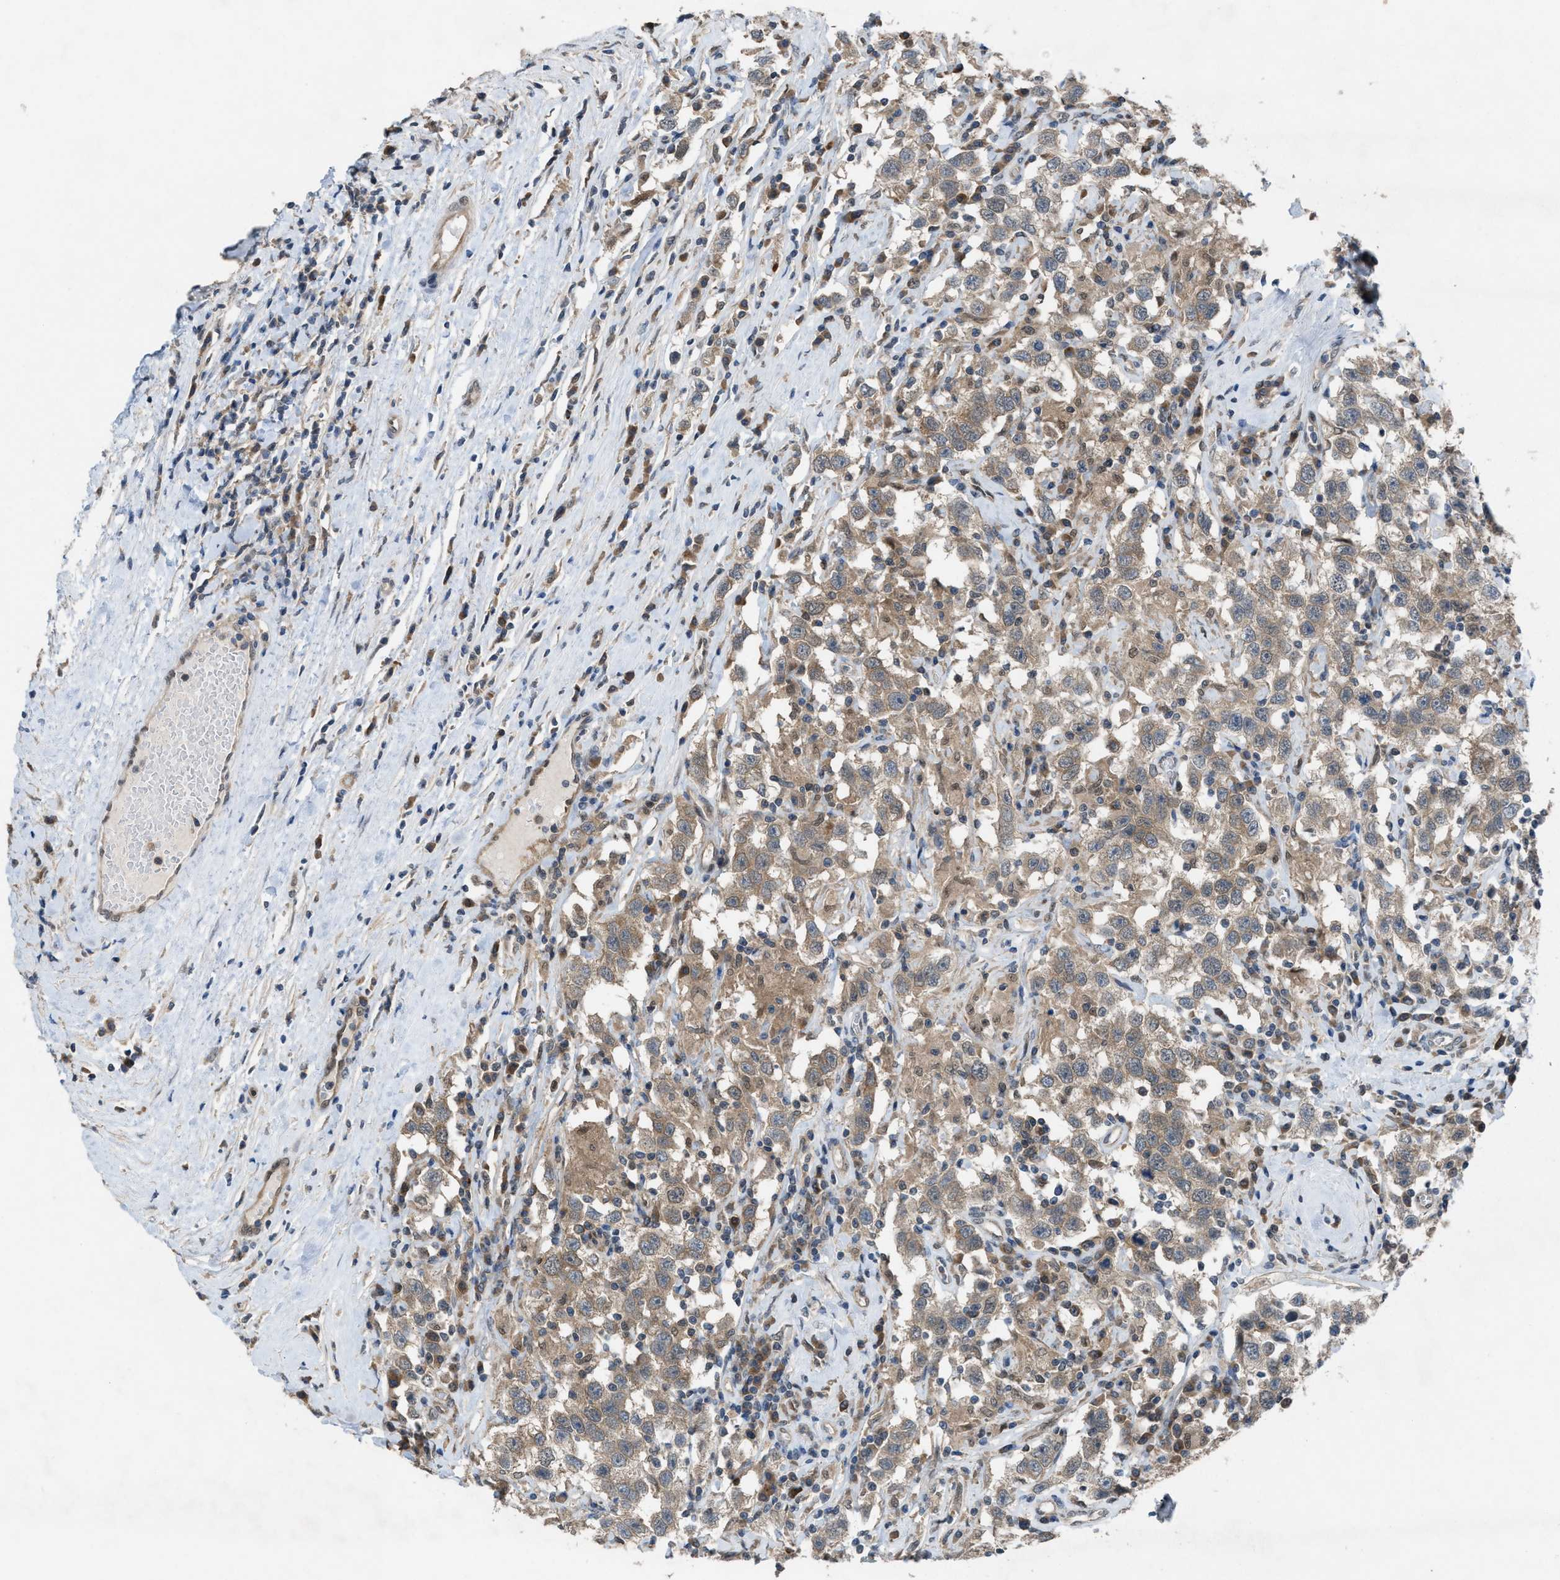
{"staining": {"intensity": "moderate", "quantity": ">75%", "location": "cytoplasmic/membranous"}, "tissue": "testis cancer", "cell_type": "Tumor cells", "image_type": "cancer", "snomed": [{"axis": "morphology", "description": "Seminoma, NOS"}, {"axis": "topography", "description": "Testis"}], "caption": "Seminoma (testis) tissue exhibits moderate cytoplasmic/membranous expression in approximately >75% of tumor cells, visualized by immunohistochemistry.", "gene": "PLAA", "patient": {"sex": "male", "age": 41}}